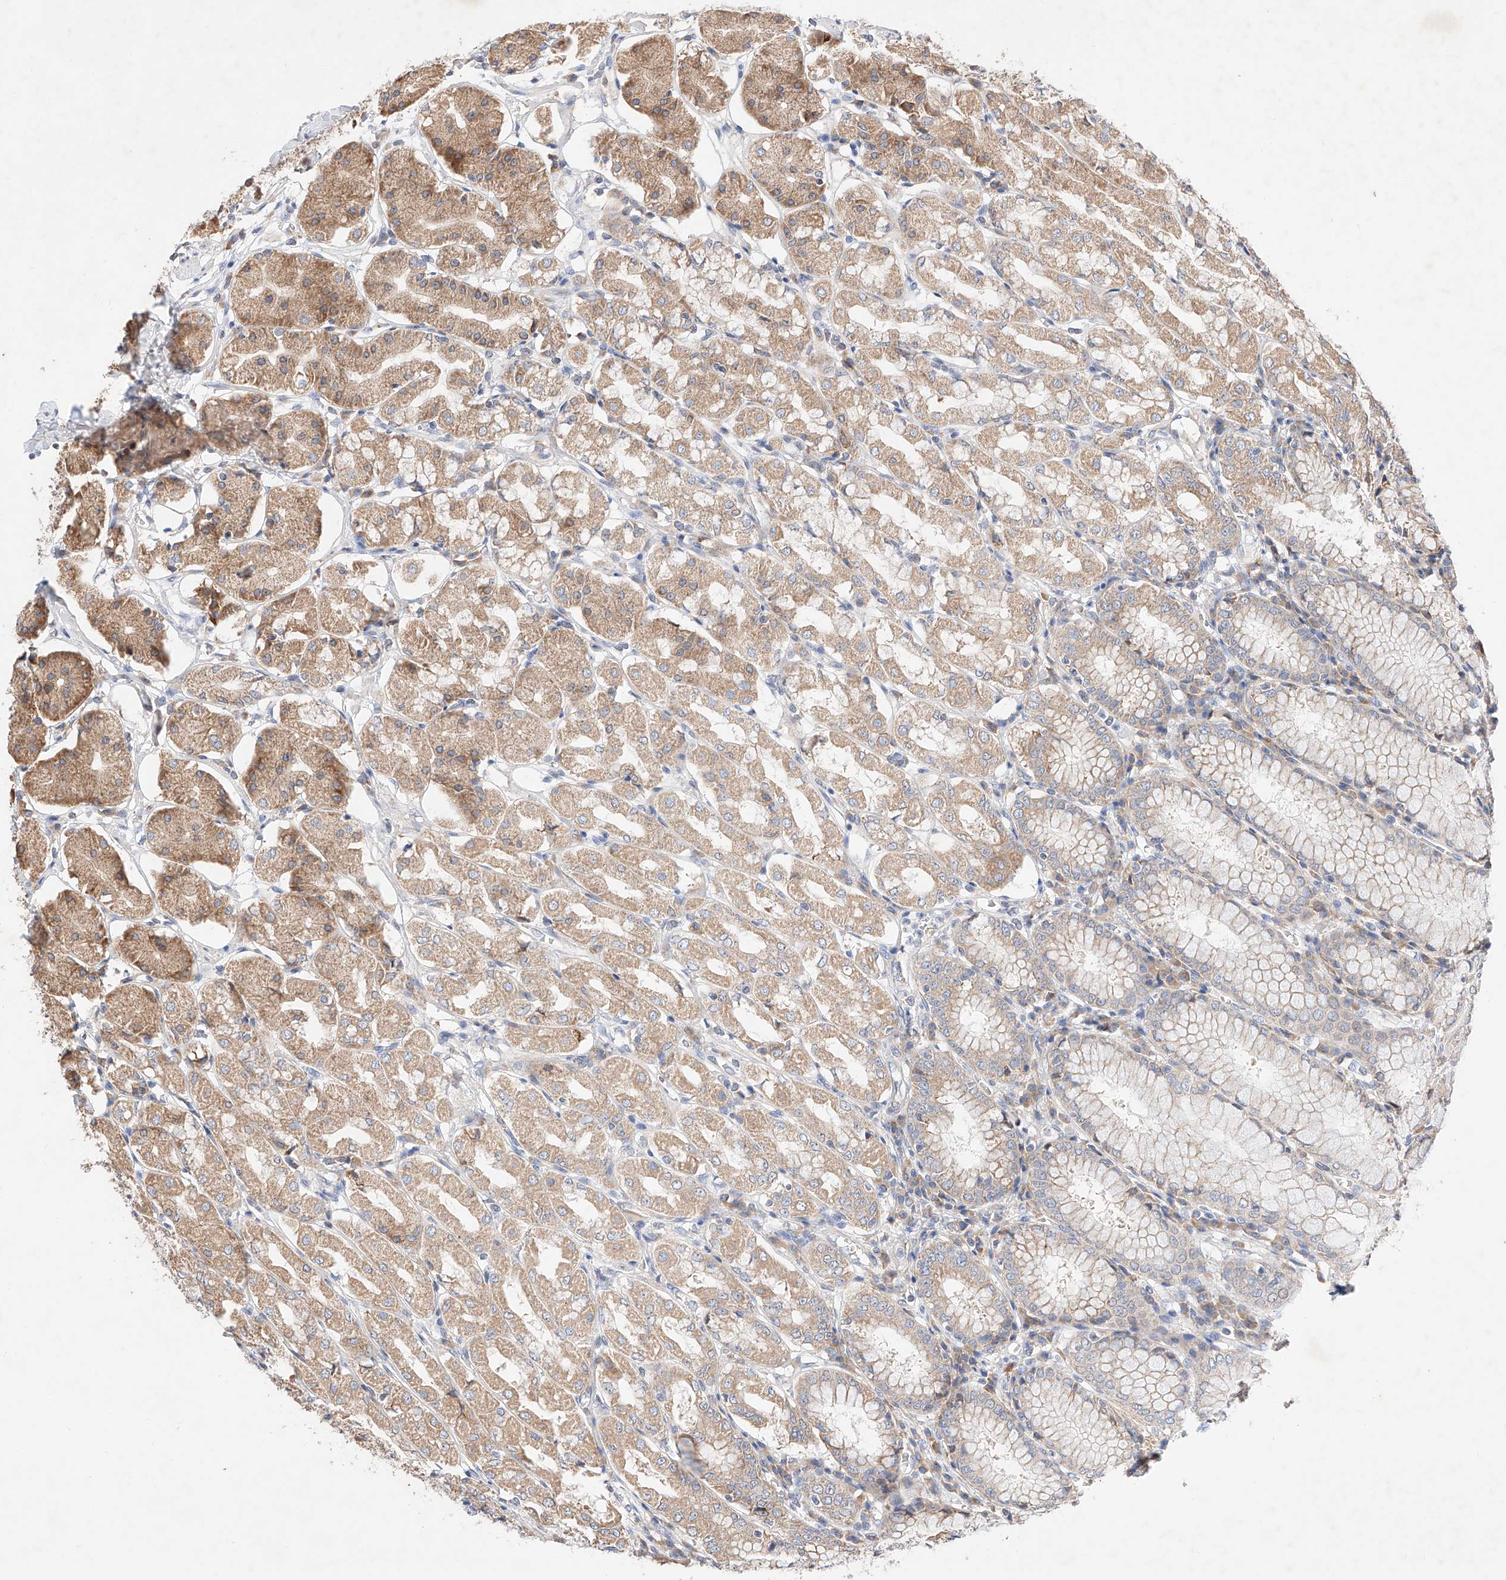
{"staining": {"intensity": "moderate", "quantity": ">75%", "location": "cytoplasmic/membranous"}, "tissue": "stomach", "cell_type": "Glandular cells", "image_type": "normal", "snomed": [{"axis": "morphology", "description": "Normal tissue, NOS"}, {"axis": "topography", "description": "Stomach, lower"}], "caption": "A high-resolution micrograph shows immunohistochemistry staining of normal stomach, which displays moderate cytoplasmic/membranous positivity in approximately >75% of glandular cells.", "gene": "C6orf118", "patient": {"sex": "female", "age": 56}}